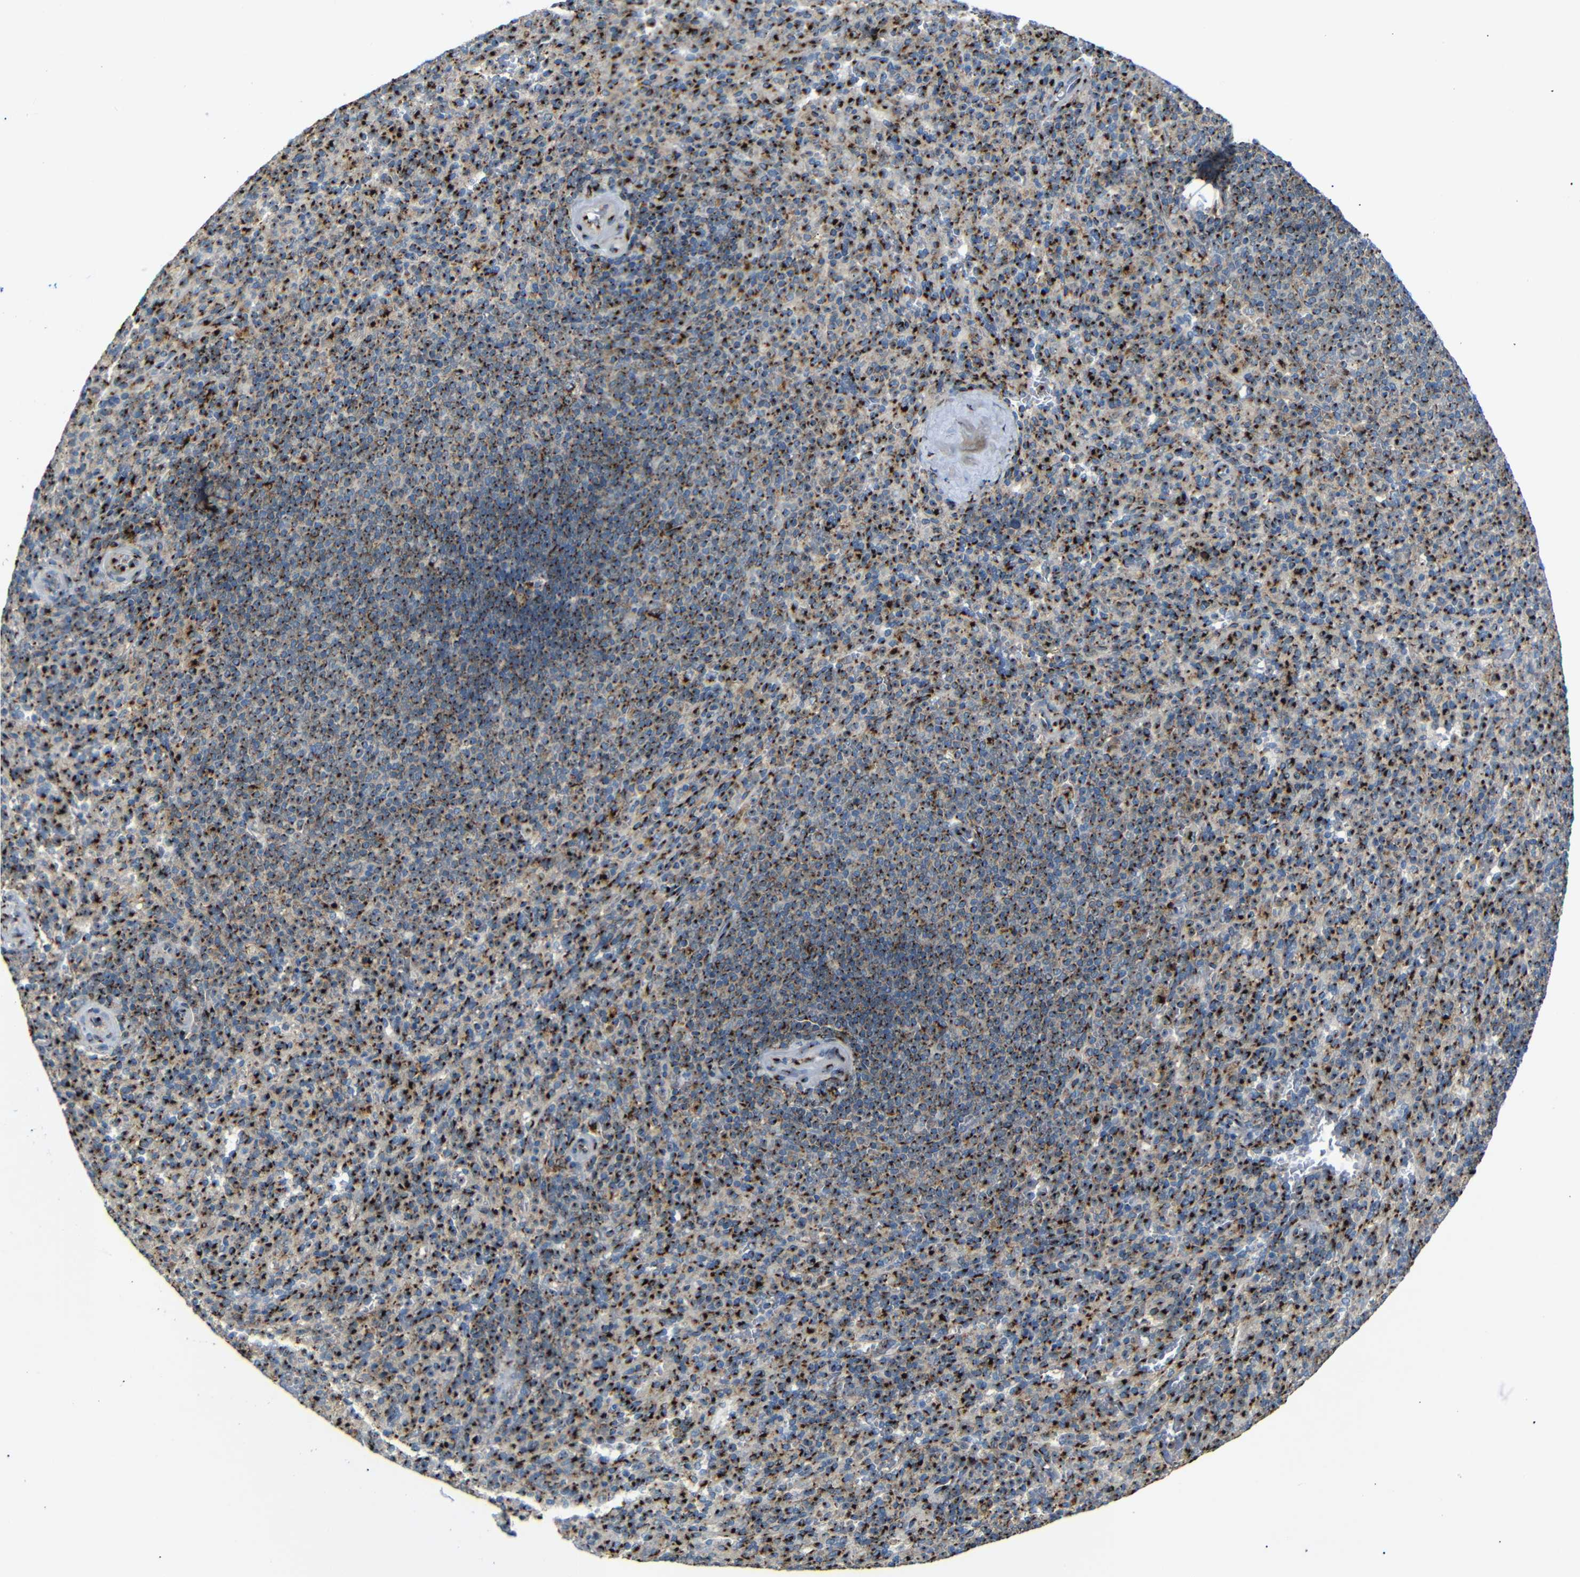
{"staining": {"intensity": "strong", "quantity": ">75%", "location": "cytoplasmic/membranous"}, "tissue": "spleen", "cell_type": "Cells in red pulp", "image_type": "normal", "snomed": [{"axis": "morphology", "description": "Normal tissue, NOS"}, {"axis": "topography", "description": "Spleen"}], "caption": "Brown immunohistochemical staining in unremarkable spleen reveals strong cytoplasmic/membranous expression in approximately >75% of cells in red pulp.", "gene": "TGOLN2", "patient": {"sex": "male", "age": 36}}